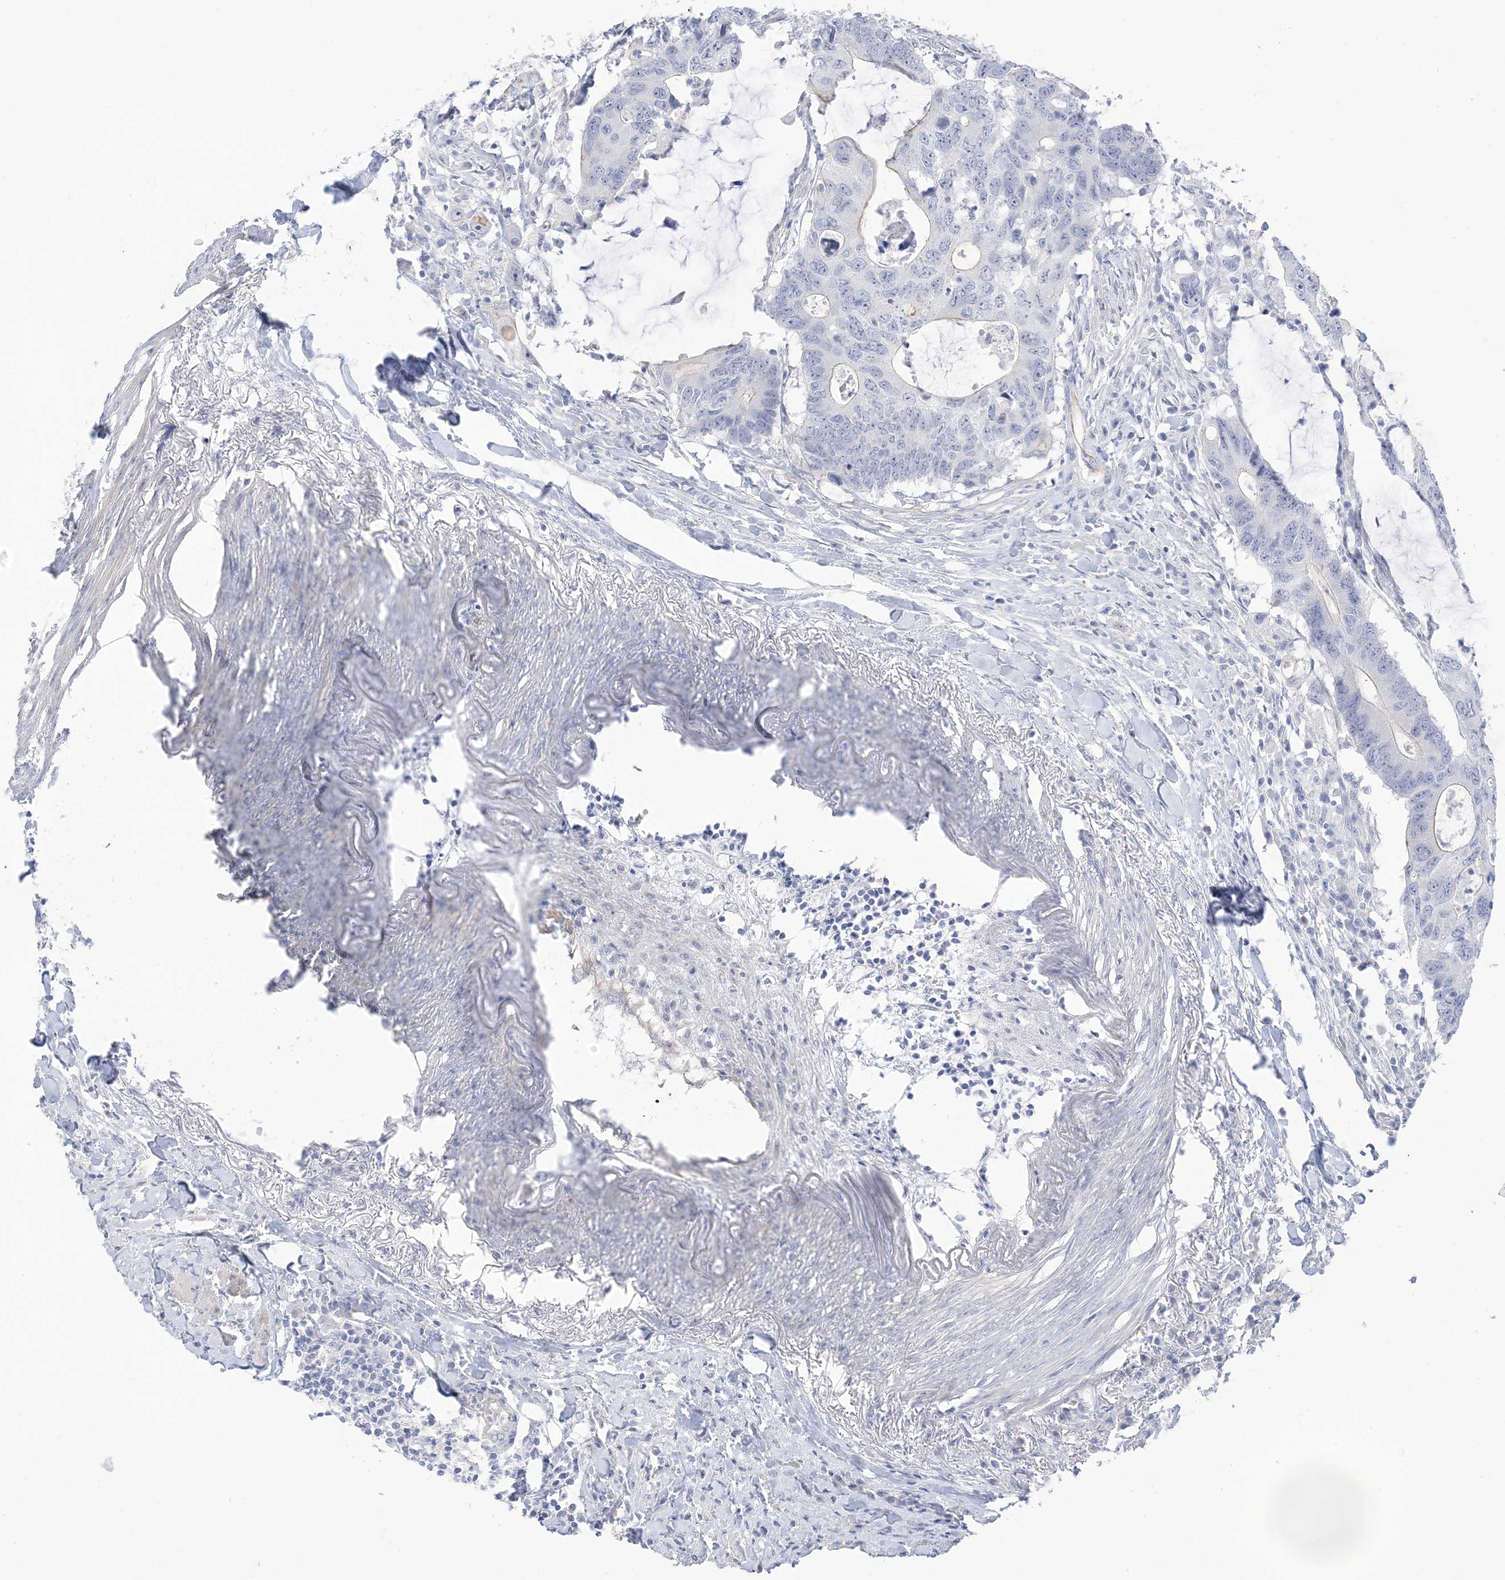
{"staining": {"intensity": "negative", "quantity": "none", "location": "none"}, "tissue": "colorectal cancer", "cell_type": "Tumor cells", "image_type": "cancer", "snomed": [{"axis": "morphology", "description": "Adenocarcinoma, NOS"}, {"axis": "topography", "description": "Colon"}], "caption": "The IHC image has no significant positivity in tumor cells of colorectal cancer tissue. (Brightfield microscopy of DAB (3,3'-diaminobenzidine) immunohistochemistry (IHC) at high magnification).", "gene": "IL36B", "patient": {"sex": "male", "age": 71}}